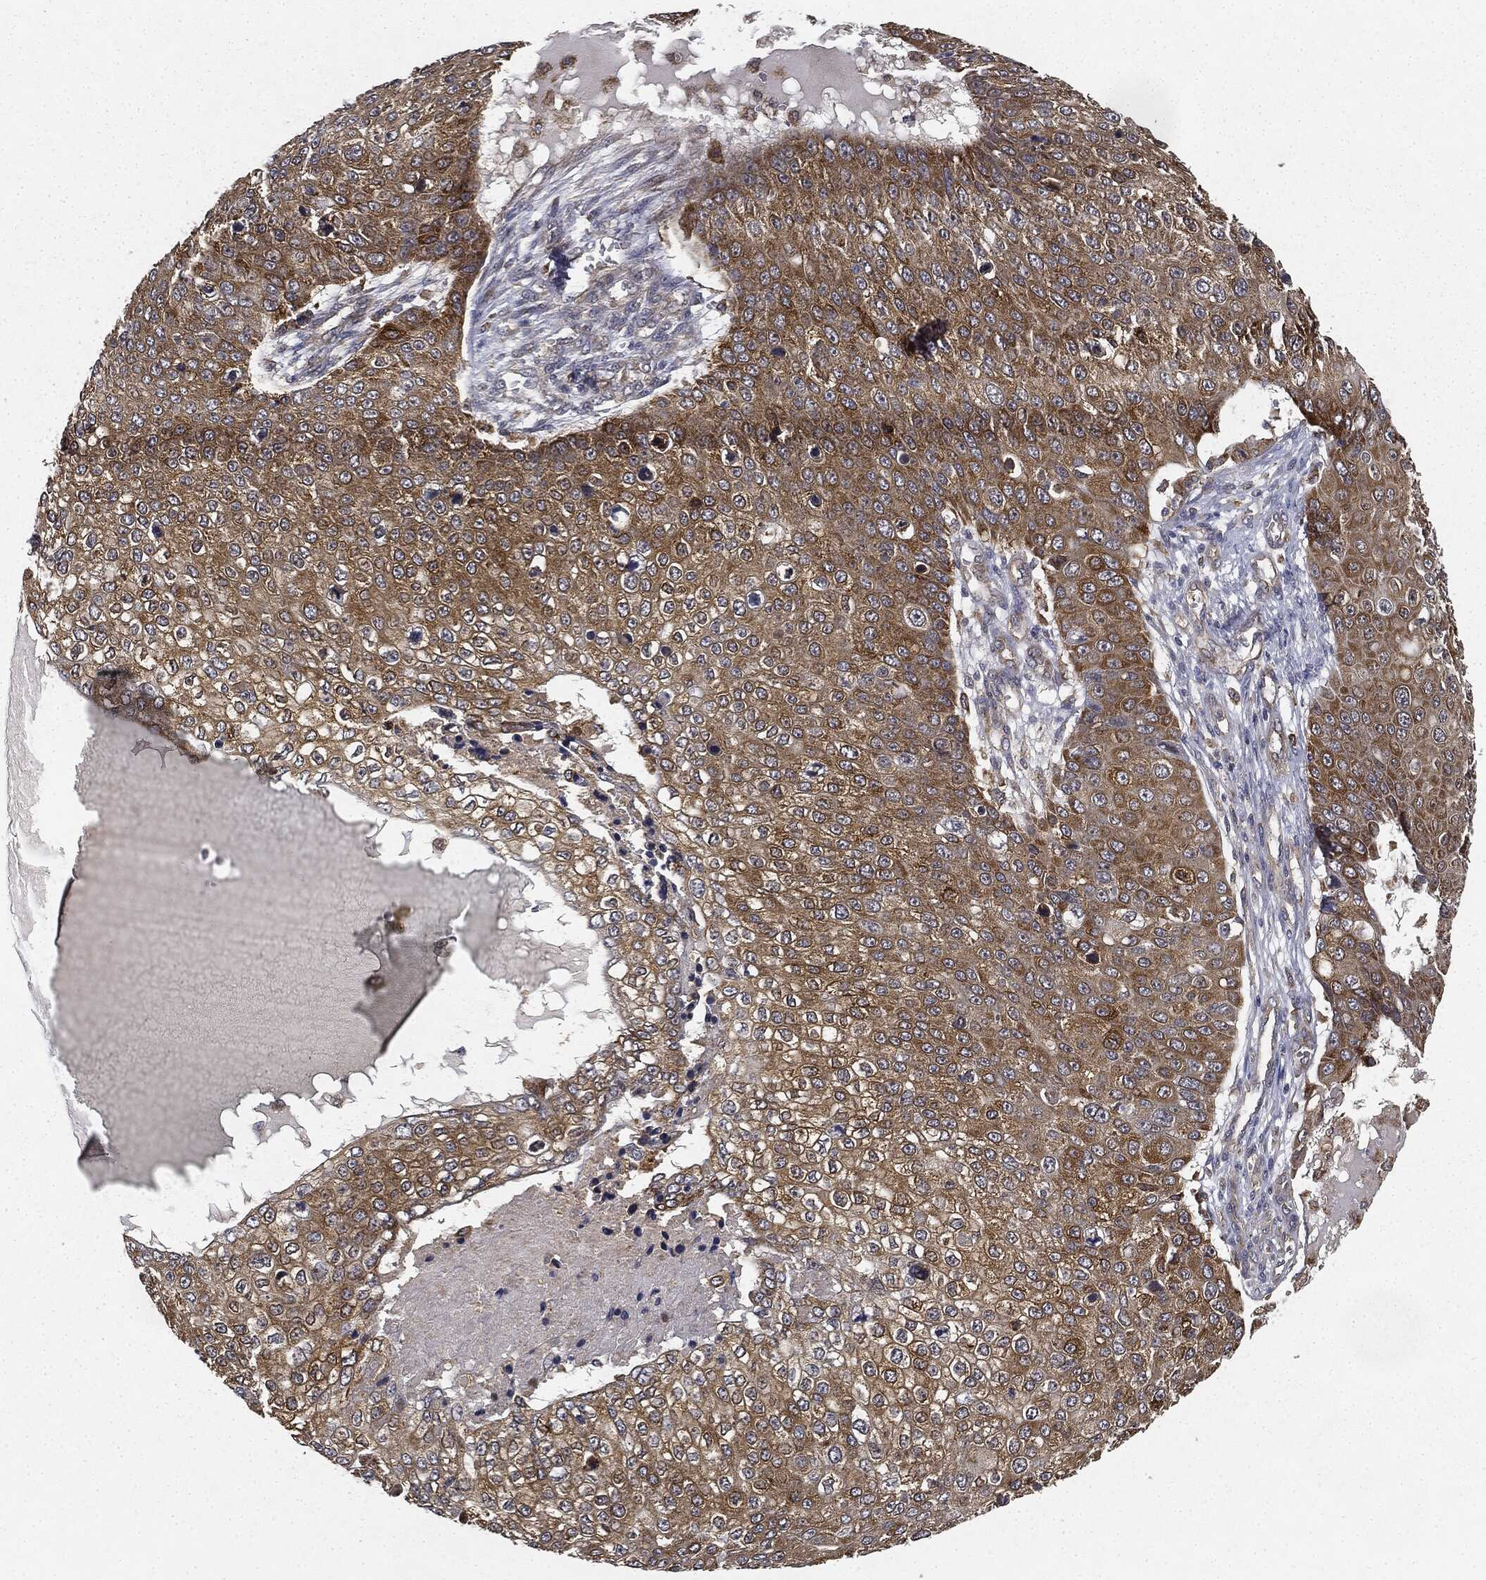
{"staining": {"intensity": "moderate", "quantity": "25%-75%", "location": "cytoplasmic/membranous"}, "tissue": "skin cancer", "cell_type": "Tumor cells", "image_type": "cancer", "snomed": [{"axis": "morphology", "description": "Squamous cell carcinoma, NOS"}, {"axis": "topography", "description": "Skin"}], "caption": "Skin cancer stained for a protein (brown) shows moderate cytoplasmic/membranous positive positivity in about 25%-75% of tumor cells.", "gene": "MIER2", "patient": {"sex": "male", "age": 71}}